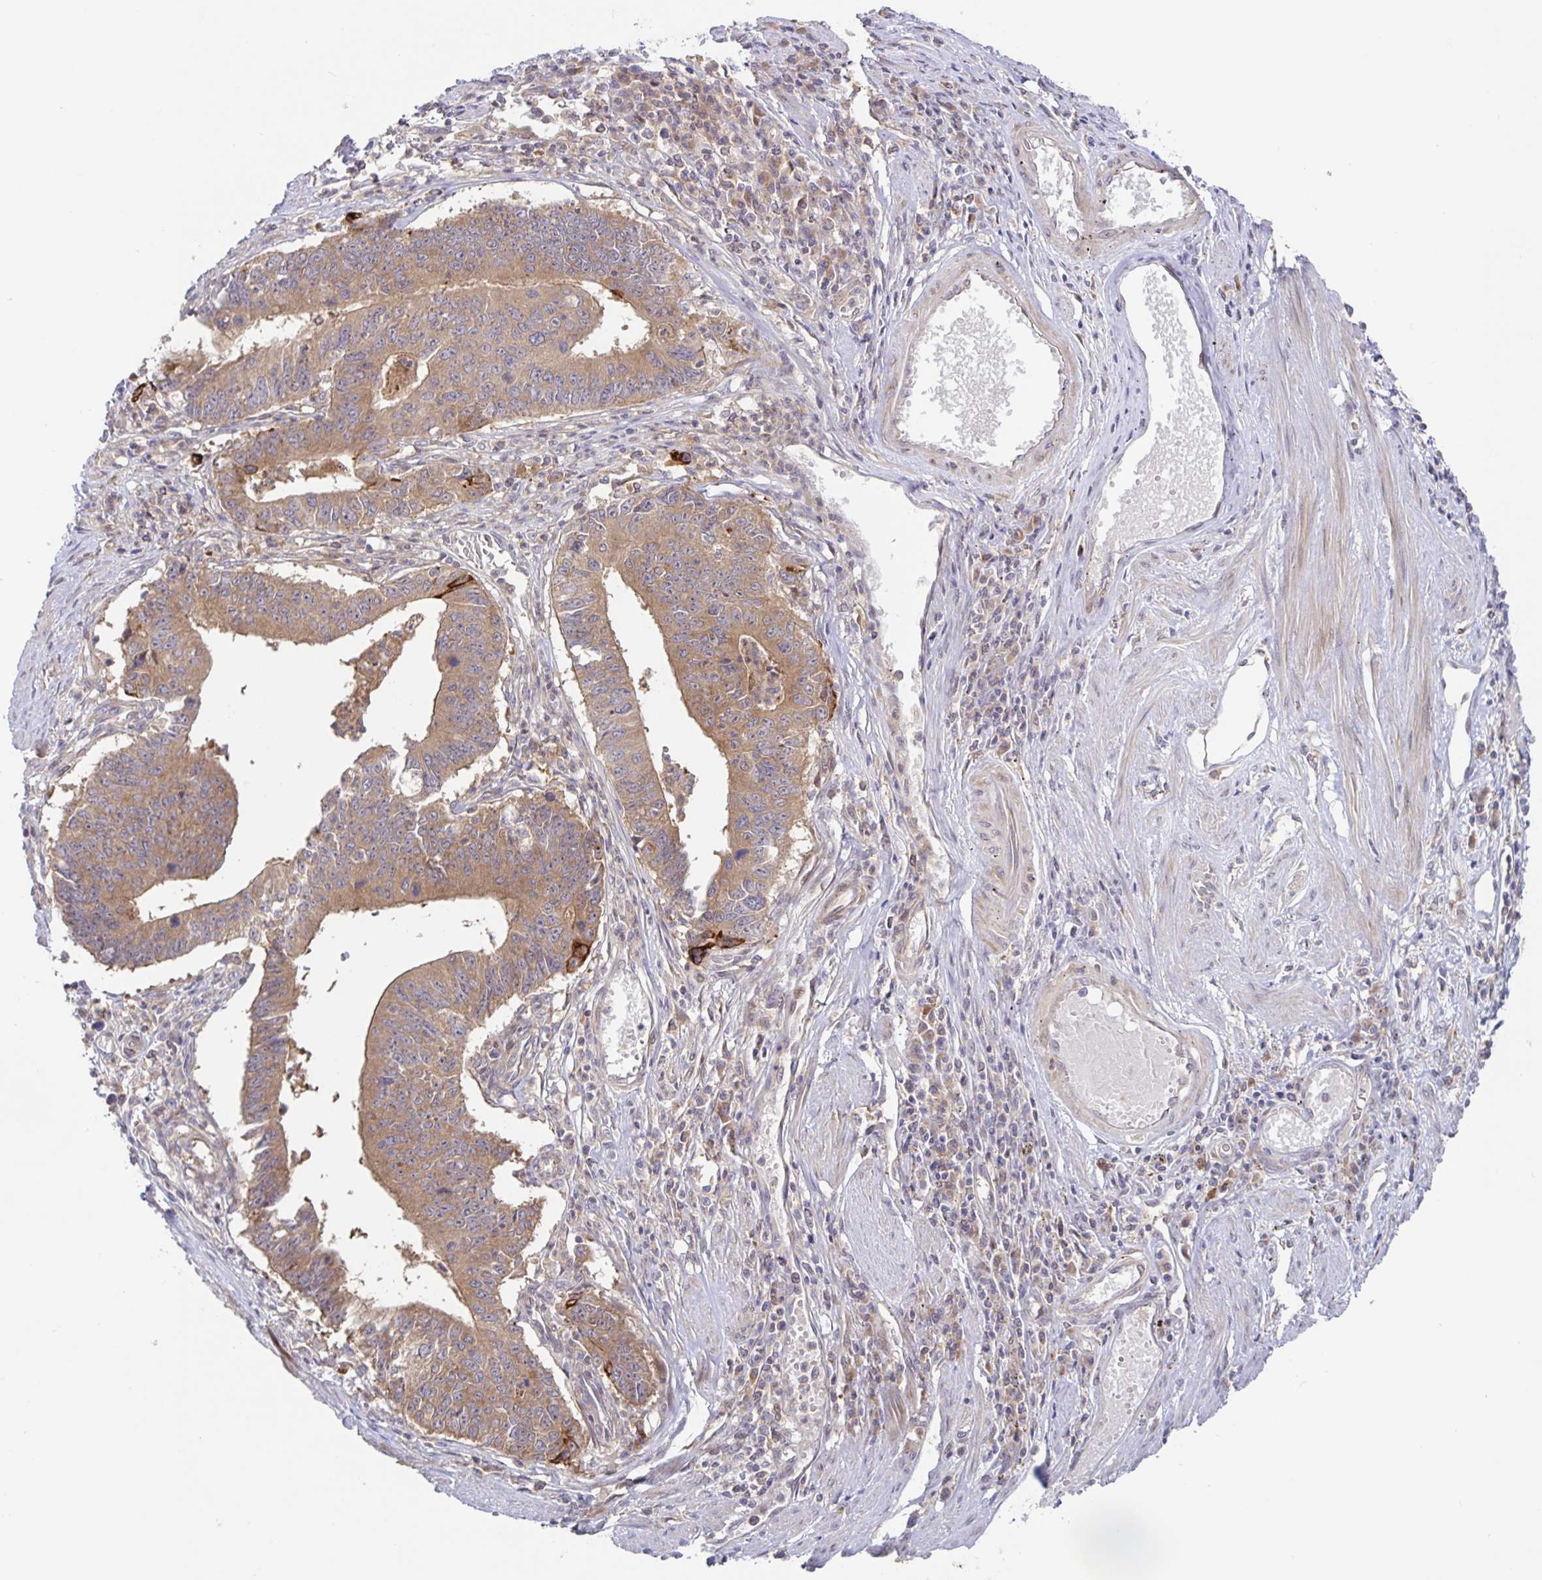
{"staining": {"intensity": "moderate", "quantity": ">75%", "location": "cytoplasmic/membranous"}, "tissue": "stomach cancer", "cell_type": "Tumor cells", "image_type": "cancer", "snomed": [{"axis": "morphology", "description": "Adenocarcinoma, NOS"}, {"axis": "topography", "description": "Stomach"}], "caption": "Stomach cancer stained for a protein reveals moderate cytoplasmic/membranous positivity in tumor cells. The protein of interest is shown in brown color, while the nuclei are stained blue.", "gene": "AACS", "patient": {"sex": "male", "age": 59}}